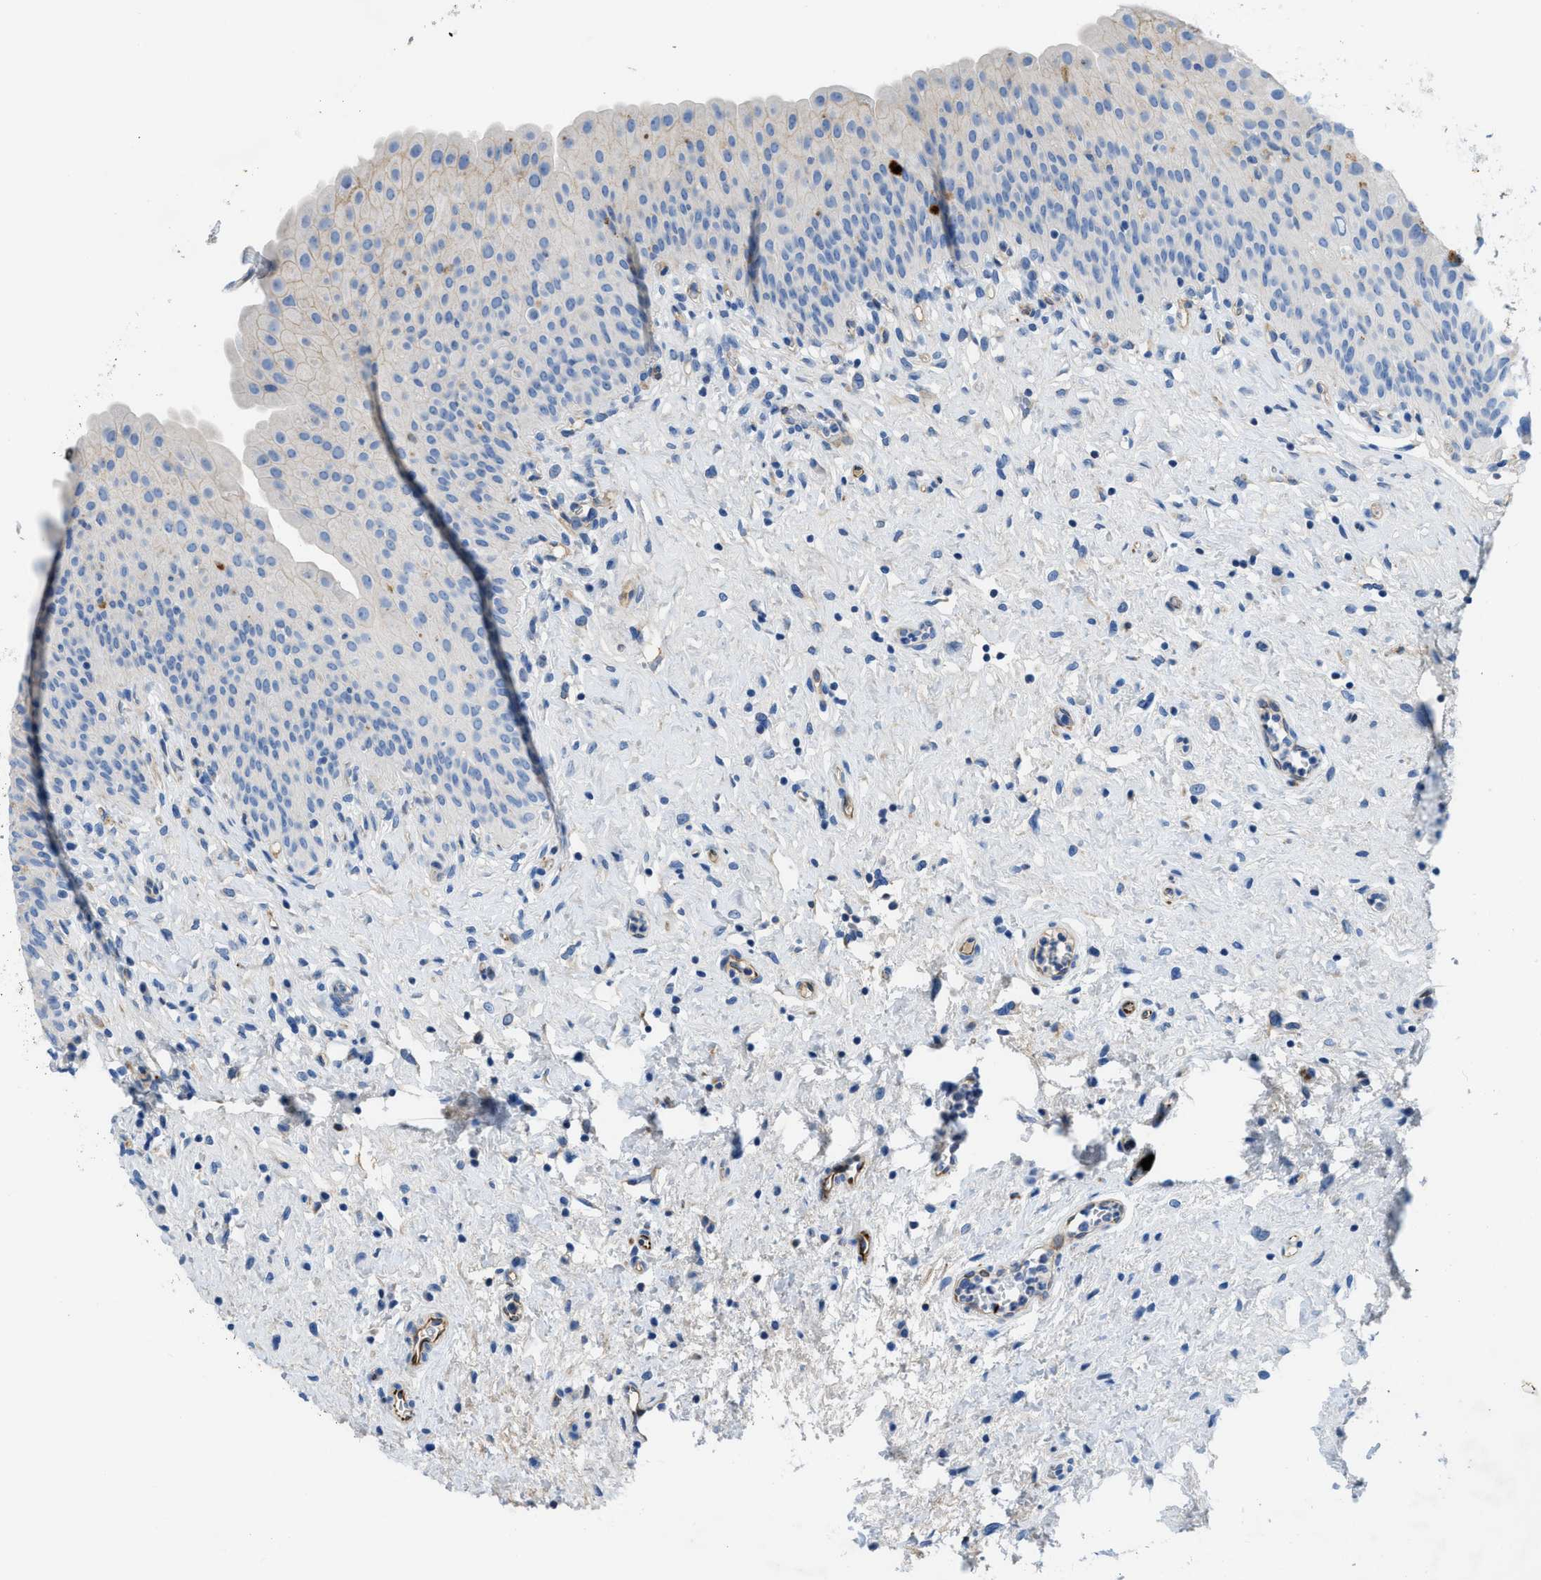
{"staining": {"intensity": "weak", "quantity": "<25%", "location": "cytoplasmic/membranous"}, "tissue": "urinary bladder", "cell_type": "Urothelial cells", "image_type": "normal", "snomed": [{"axis": "morphology", "description": "Normal tissue, NOS"}, {"axis": "topography", "description": "Urinary bladder"}], "caption": "A high-resolution micrograph shows immunohistochemistry staining of unremarkable urinary bladder, which shows no significant staining in urothelial cells. (Brightfield microscopy of DAB immunohistochemistry (IHC) at high magnification).", "gene": "XCR1", "patient": {"sex": "male", "age": 46}}